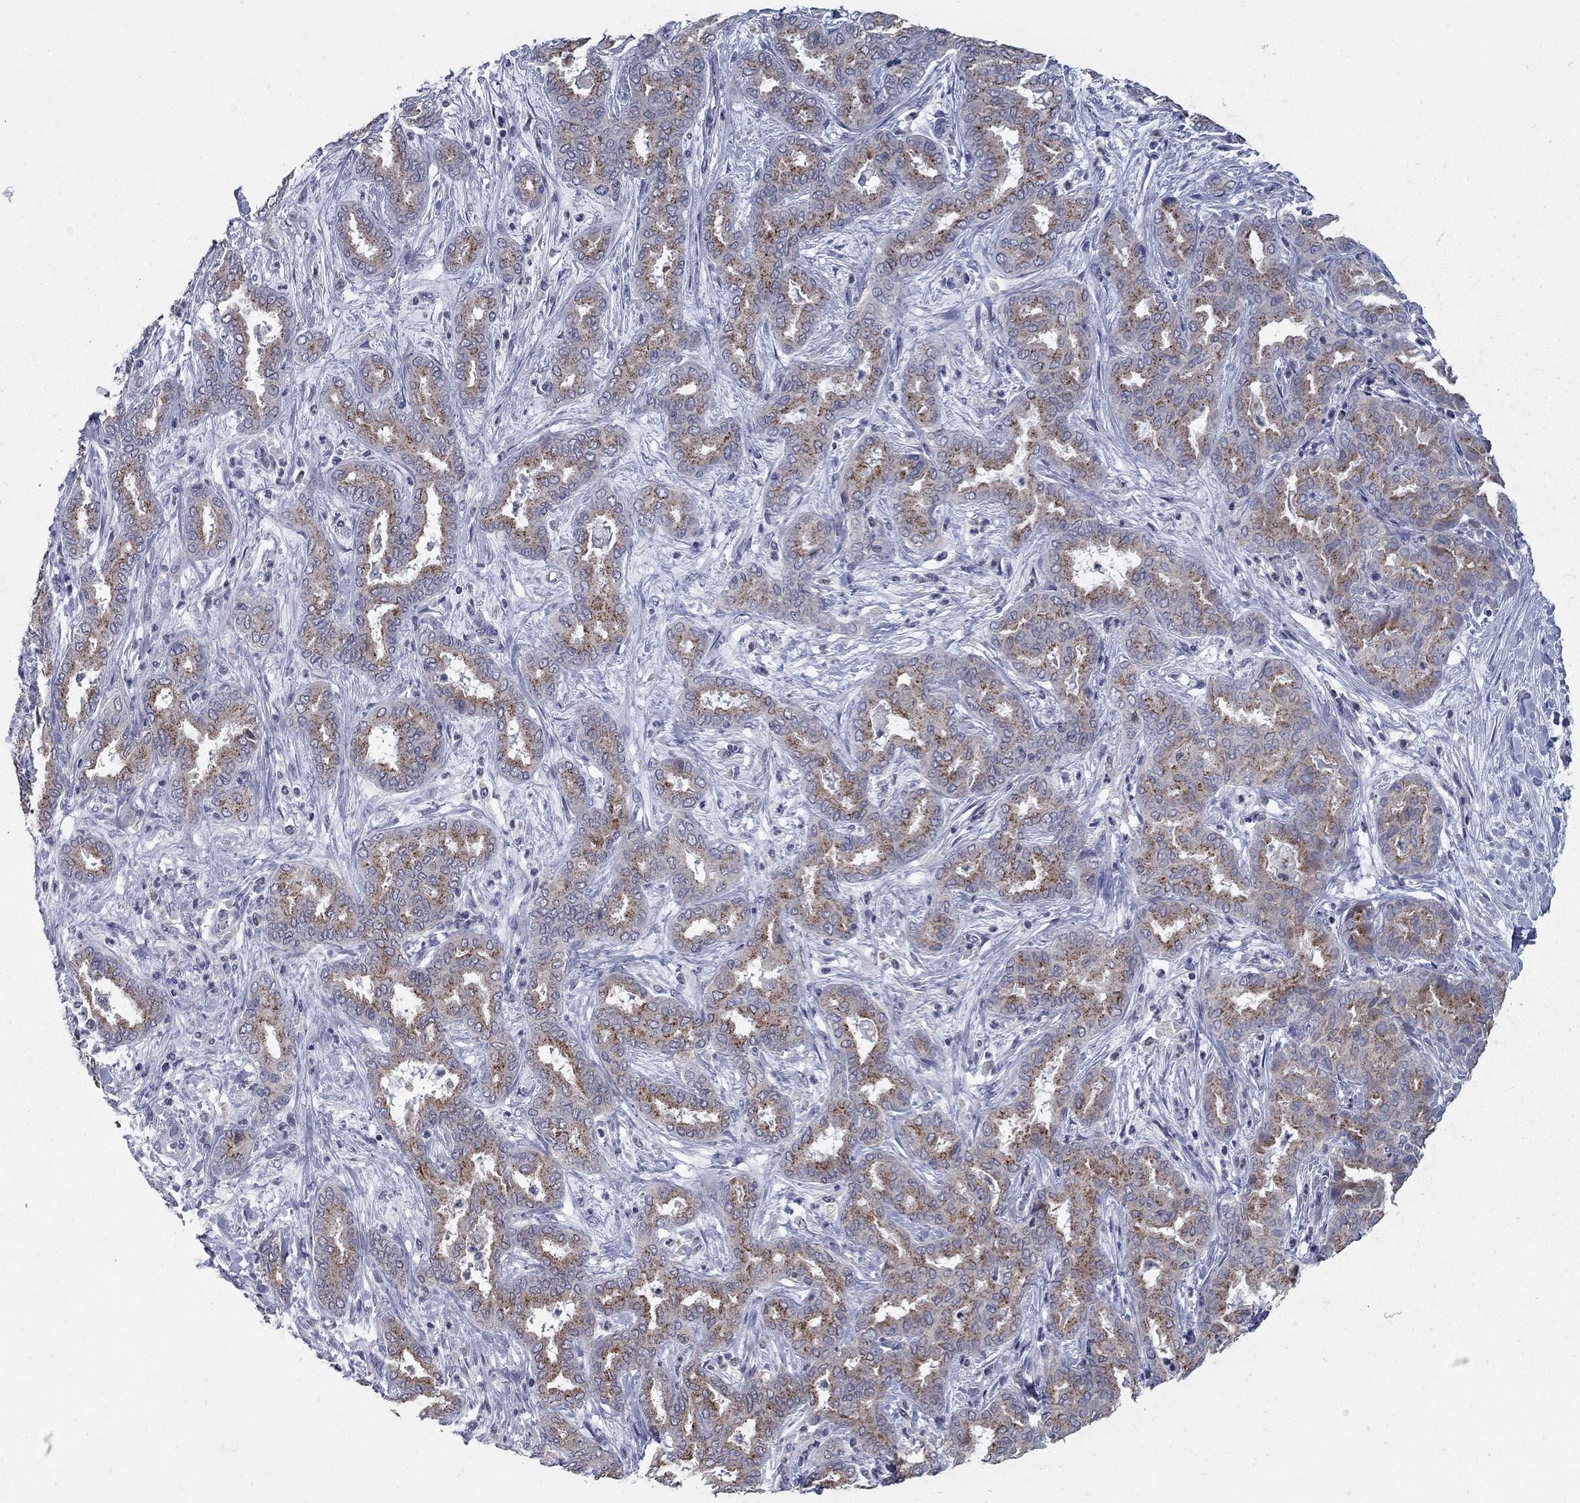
{"staining": {"intensity": "strong", "quantity": ">75%", "location": "cytoplasmic/membranous"}, "tissue": "liver cancer", "cell_type": "Tumor cells", "image_type": "cancer", "snomed": [{"axis": "morphology", "description": "Cholangiocarcinoma"}, {"axis": "topography", "description": "Liver"}], "caption": "Immunohistochemistry micrograph of human liver cholangiocarcinoma stained for a protein (brown), which reveals high levels of strong cytoplasmic/membranous staining in about >75% of tumor cells.", "gene": "KIAA0319L", "patient": {"sex": "female", "age": 64}}